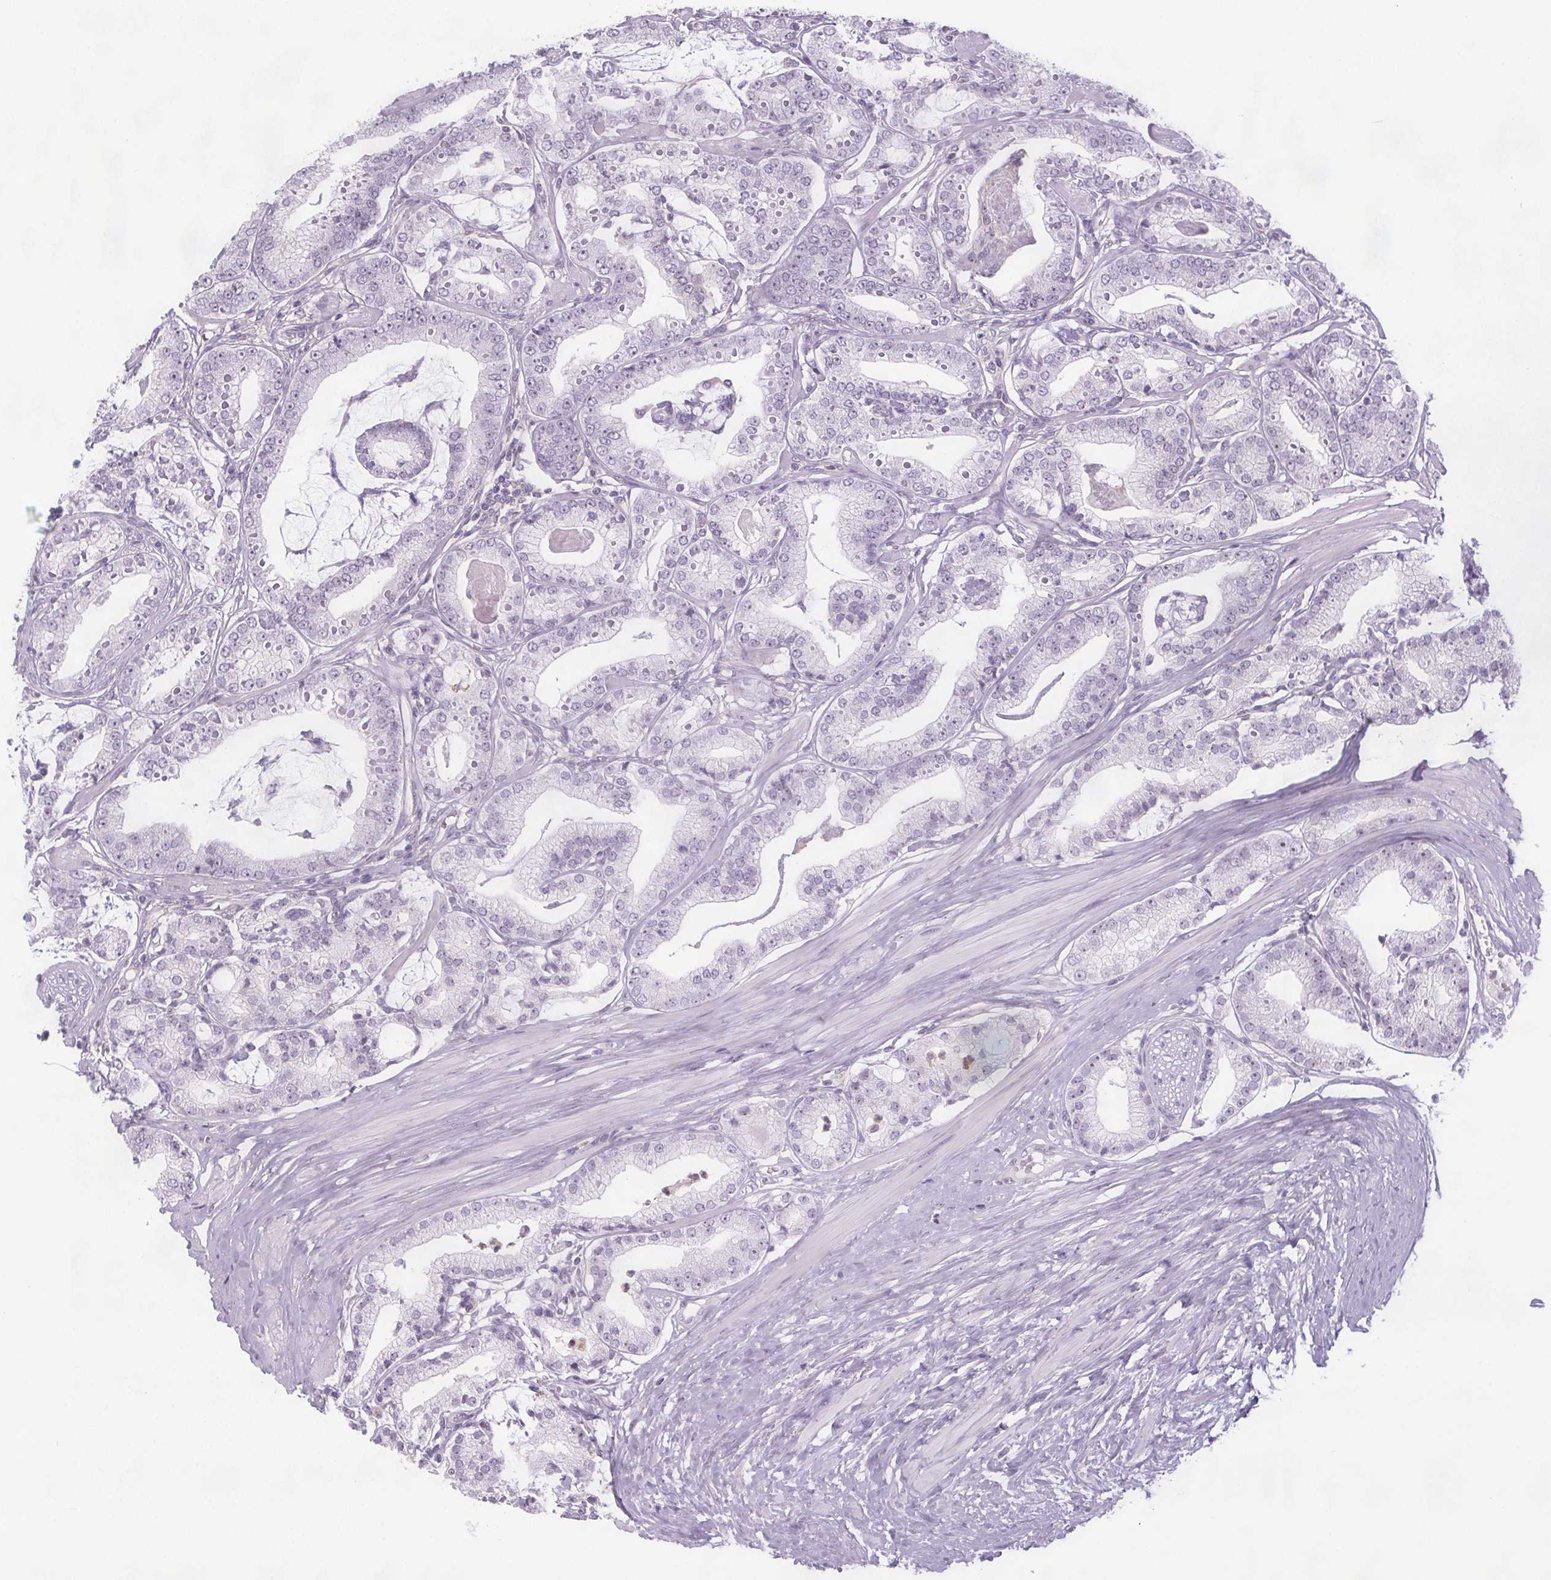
{"staining": {"intensity": "negative", "quantity": "none", "location": "none"}, "tissue": "prostate cancer", "cell_type": "Tumor cells", "image_type": "cancer", "snomed": [{"axis": "morphology", "description": "Adenocarcinoma, NOS"}, {"axis": "topography", "description": "Prostate and seminal vesicle, NOS"}], "caption": "Human prostate cancer (adenocarcinoma) stained for a protein using immunohistochemistry exhibits no staining in tumor cells.", "gene": "NOLC1", "patient": {"sex": "male", "age": 63}}